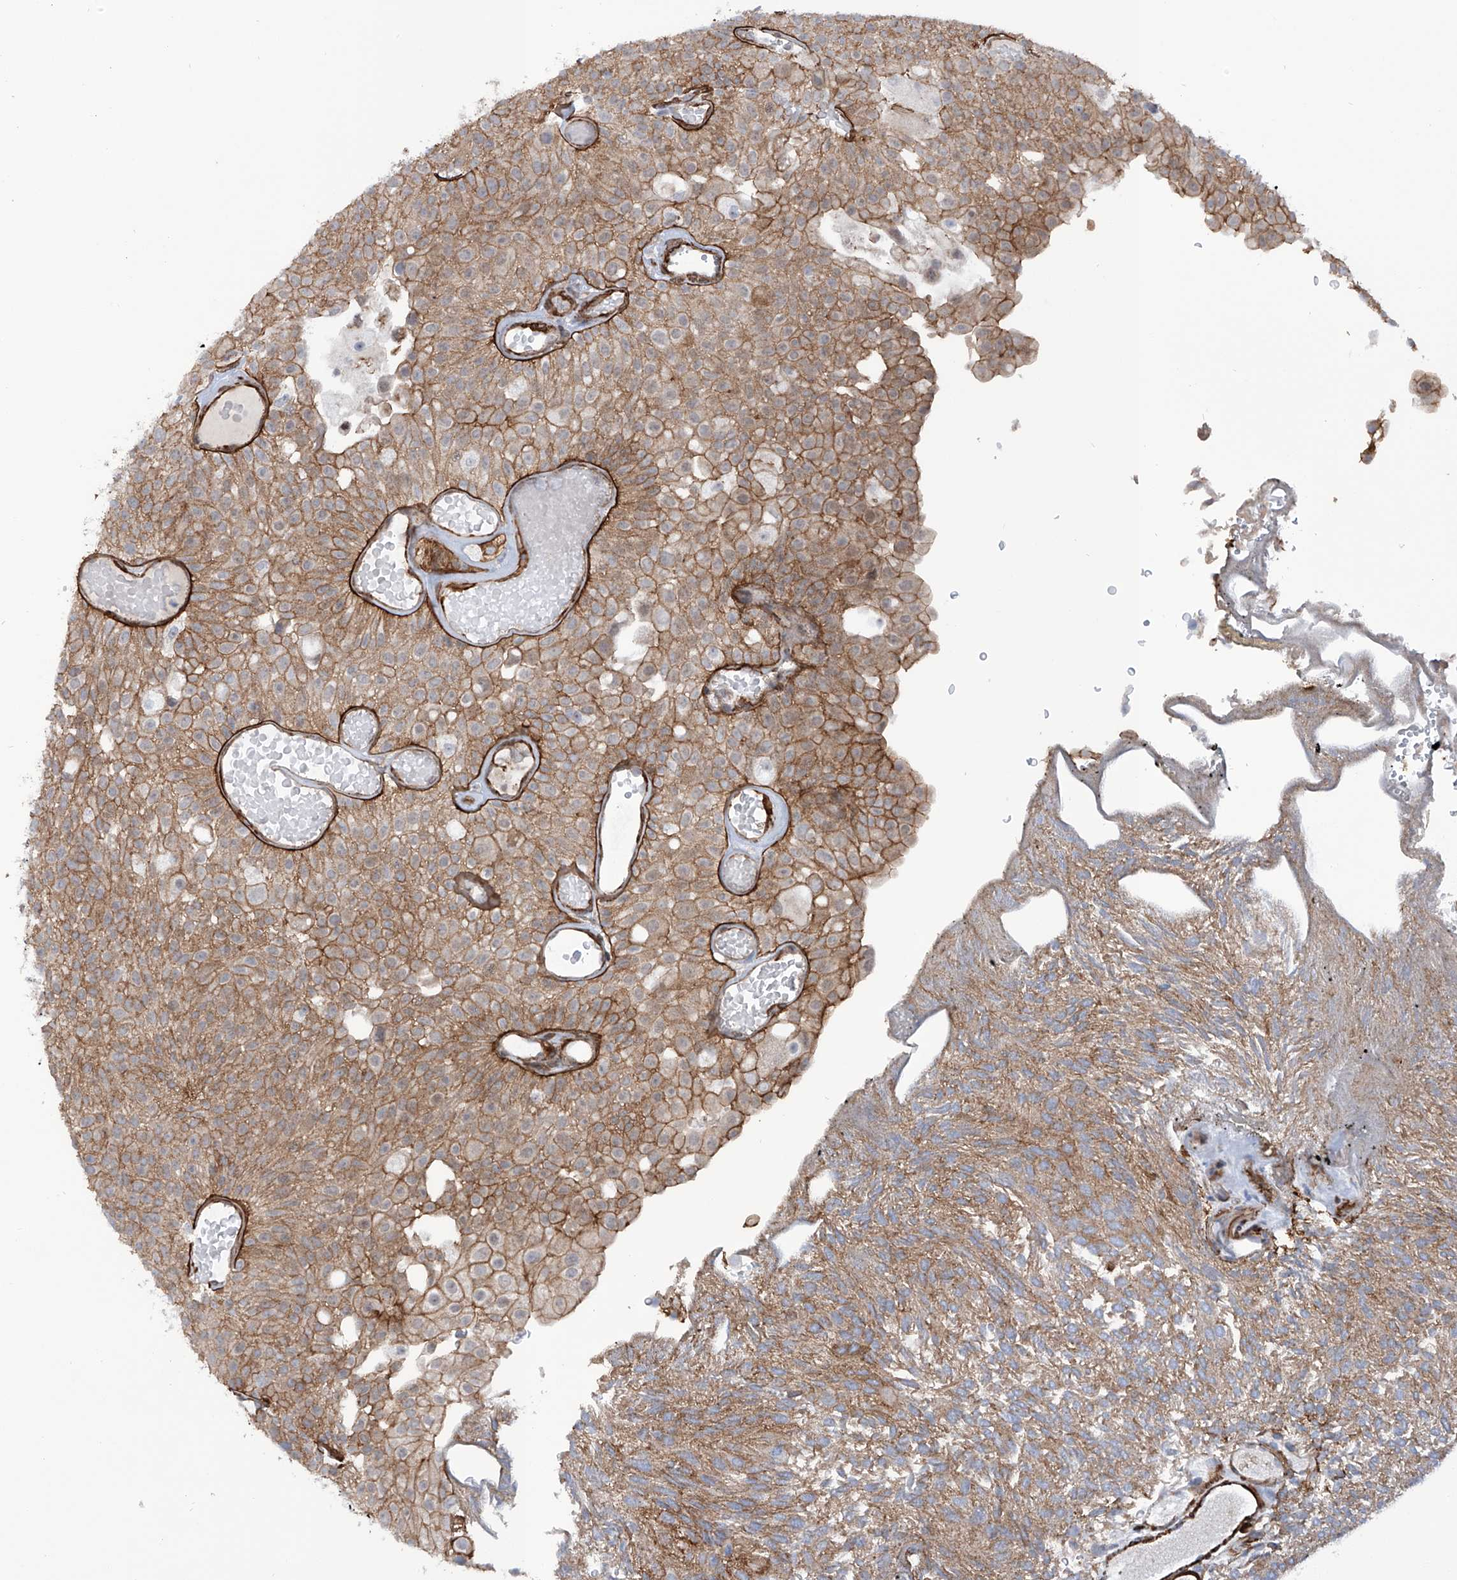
{"staining": {"intensity": "moderate", "quantity": ">75%", "location": "cytoplasmic/membranous"}, "tissue": "urothelial cancer", "cell_type": "Tumor cells", "image_type": "cancer", "snomed": [{"axis": "morphology", "description": "Urothelial carcinoma, Low grade"}, {"axis": "topography", "description": "Urinary bladder"}], "caption": "A histopathology image of human urothelial carcinoma (low-grade) stained for a protein exhibits moderate cytoplasmic/membranous brown staining in tumor cells.", "gene": "ZNF490", "patient": {"sex": "male", "age": 78}}